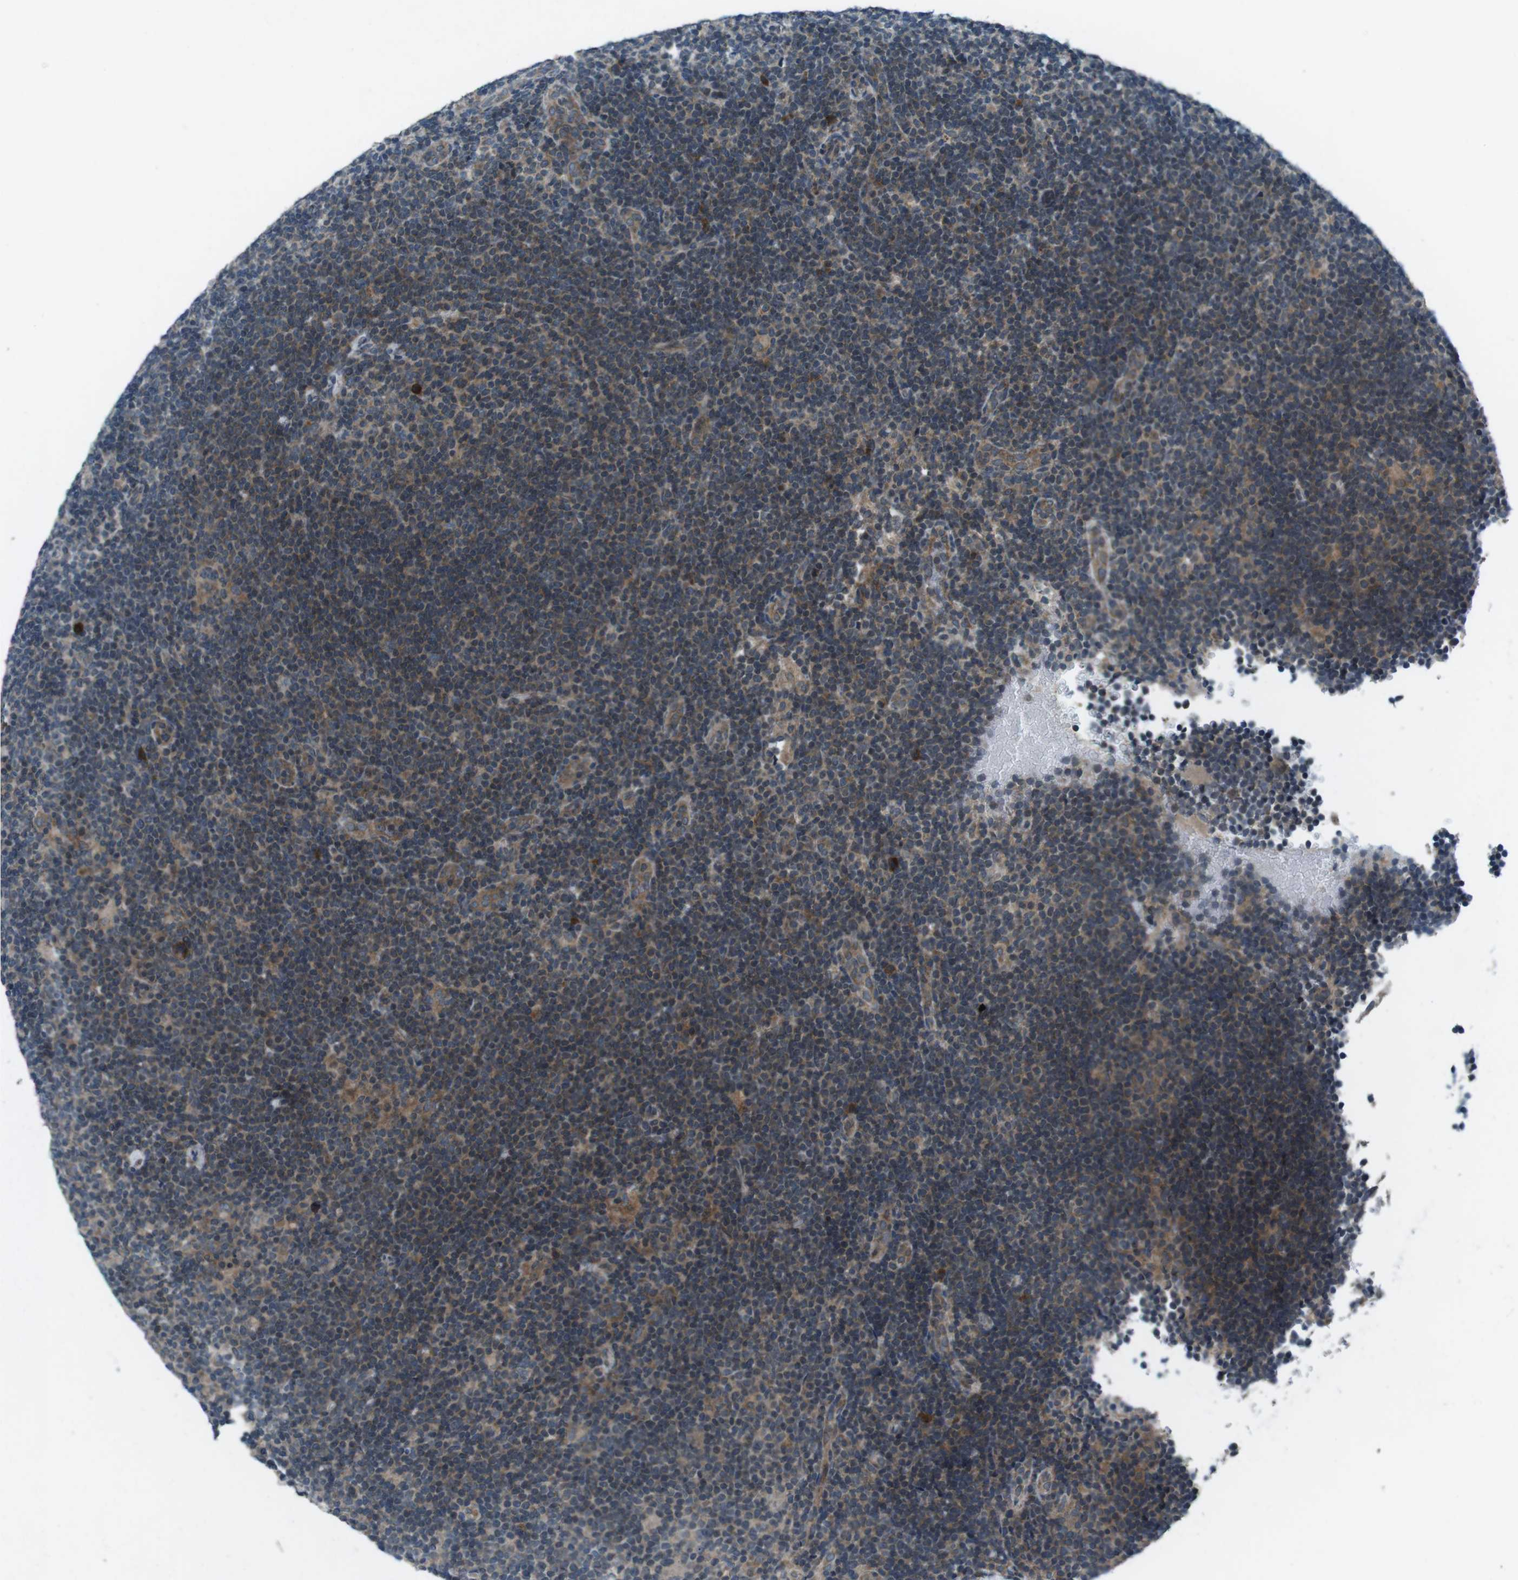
{"staining": {"intensity": "moderate", "quantity": ">75%", "location": "cytoplasmic/membranous"}, "tissue": "lymphoma", "cell_type": "Tumor cells", "image_type": "cancer", "snomed": [{"axis": "morphology", "description": "Hodgkin's disease, NOS"}, {"axis": "topography", "description": "Lymph node"}], "caption": "Lymphoma tissue displays moderate cytoplasmic/membranous staining in approximately >75% of tumor cells", "gene": "CDK16", "patient": {"sex": "female", "age": 57}}